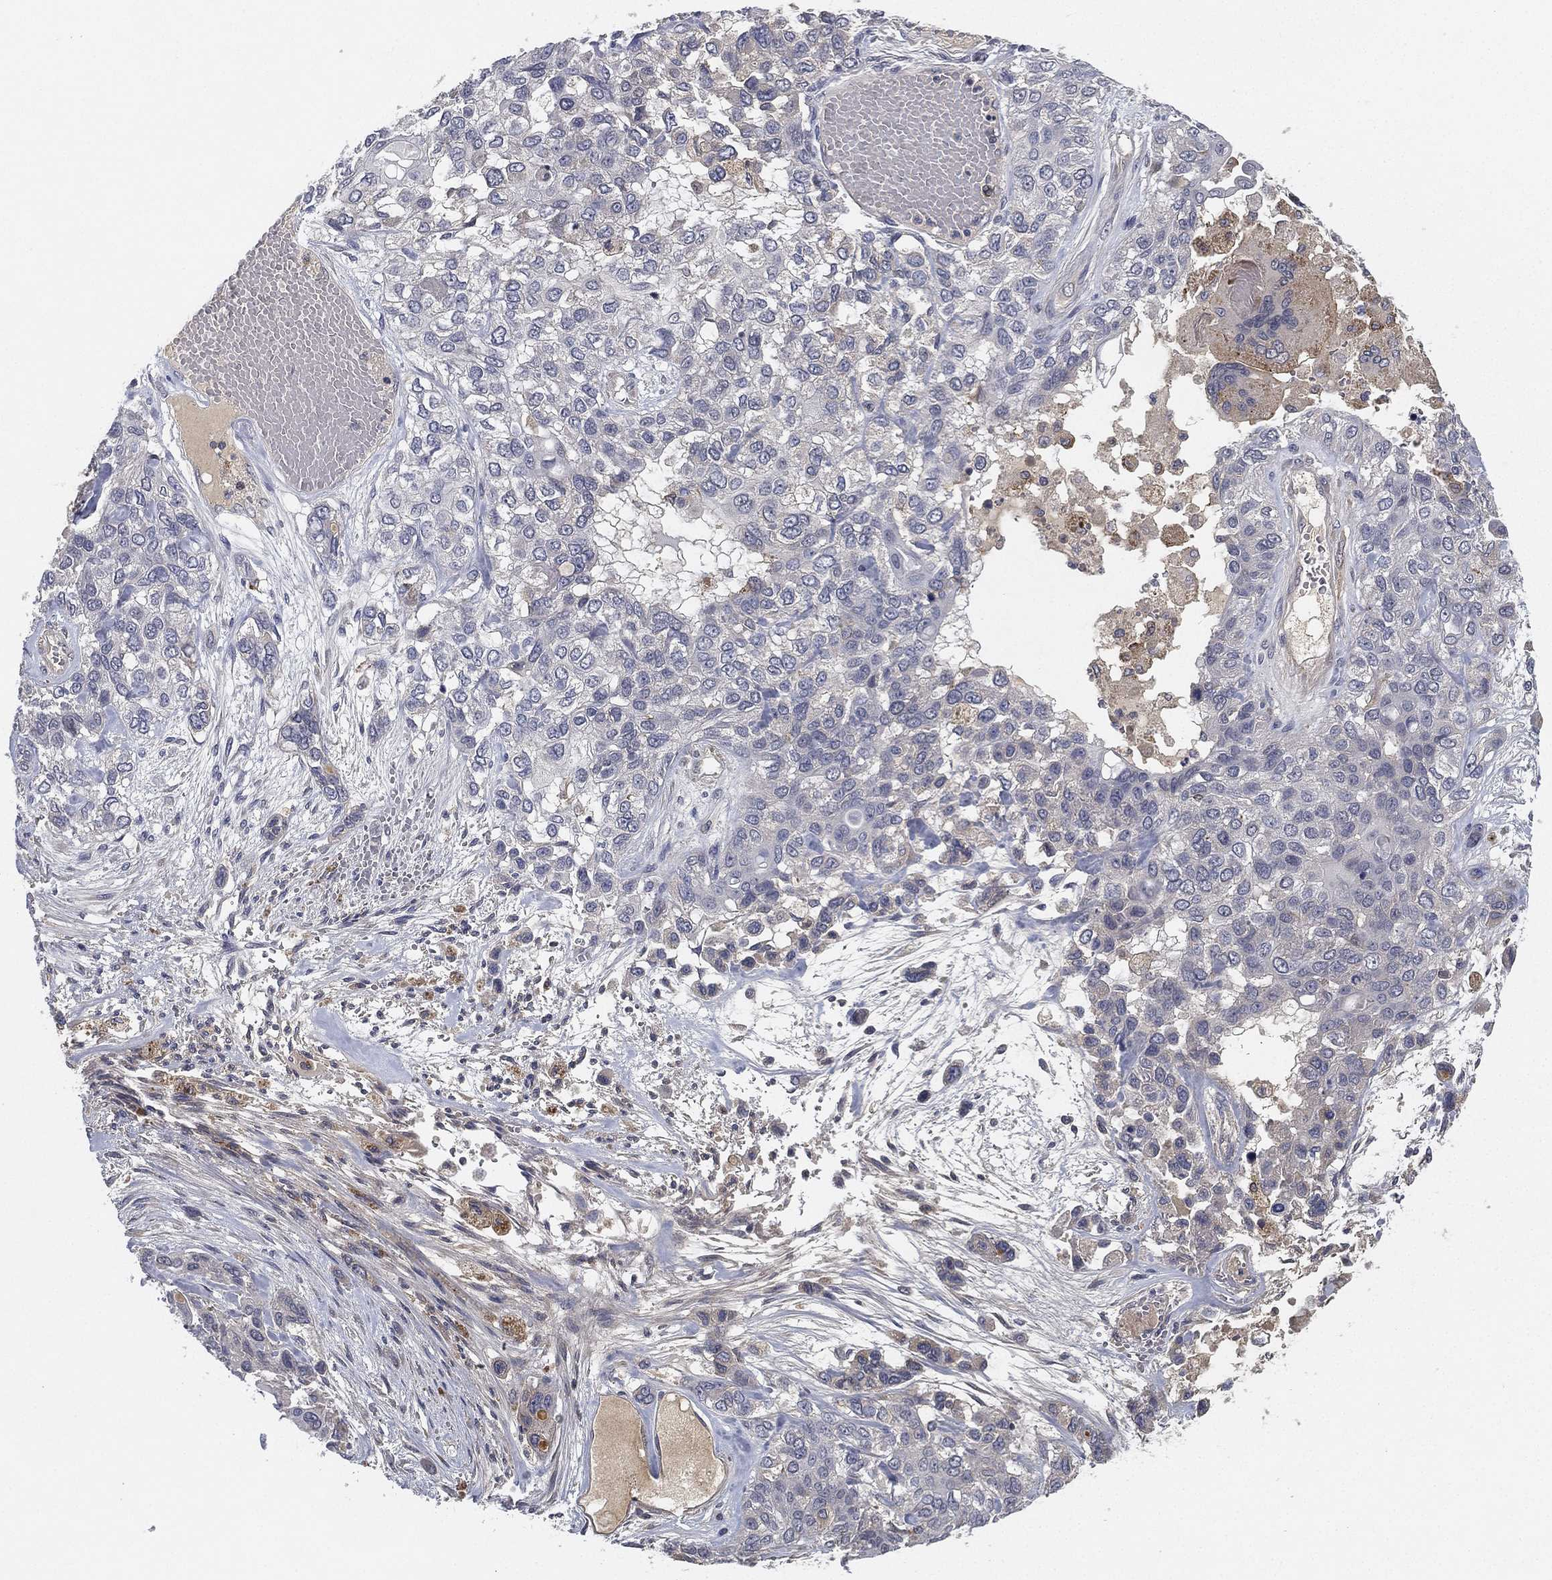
{"staining": {"intensity": "negative", "quantity": "none", "location": "none"}, "tissue": "lung cancer", "cell_type": "Tumor cells", "image_type": "cancer", "snomed": [{"axis": "morphology", "description": "Squamous cell carcinoma, NOS"}, {"axis": "topography", "description": "Lung"}], "caption": "This is an immunohistochemistry (IHC) image of human lung squamous cell carcinoma. There is no positivity in tumor cells.", "gene": "CFAP251", "patient": {"sex": "female", "age": 70}}